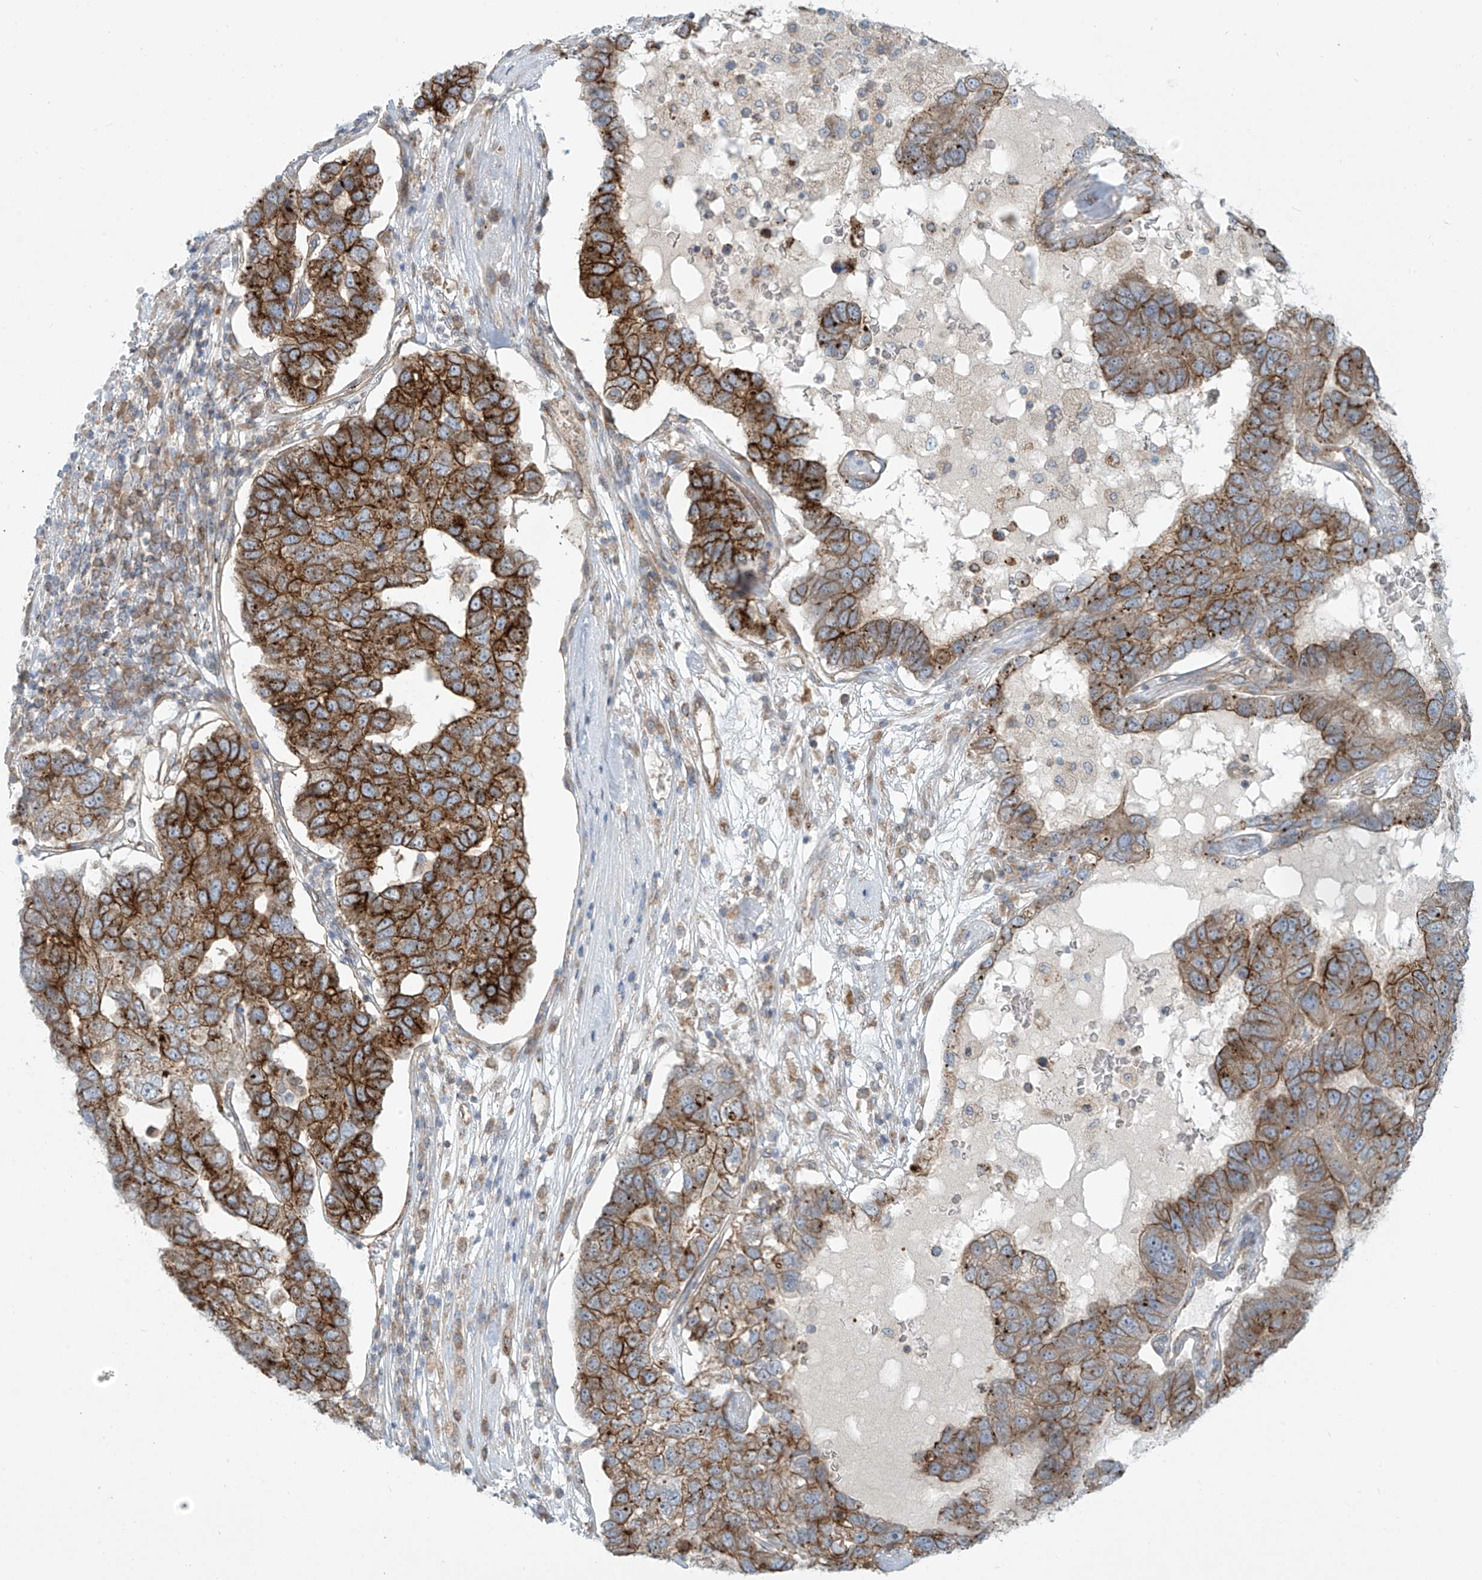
{"staining": {"intensity": "strong", "quantity": "25%-75%", "location": "cytoplasmic/membranous"}, "tissue": "pancreatic cancer", "cell_type": "Tumor cells", "image_type": "cancer", "snomed": [{"axis": "morphology", "description": "Adenocarcinoma, NOS"}, {"axis": "topography", "description": "Pancreas"}], "caption": "Pancreatic cancer (adenocarcinoma) tissue displays strong cytoplasmic/membranous staining in approximately 25%-75% of tumor cells", "gene": "LZTS3", "patient": {"sex": "female", "age": 61}}